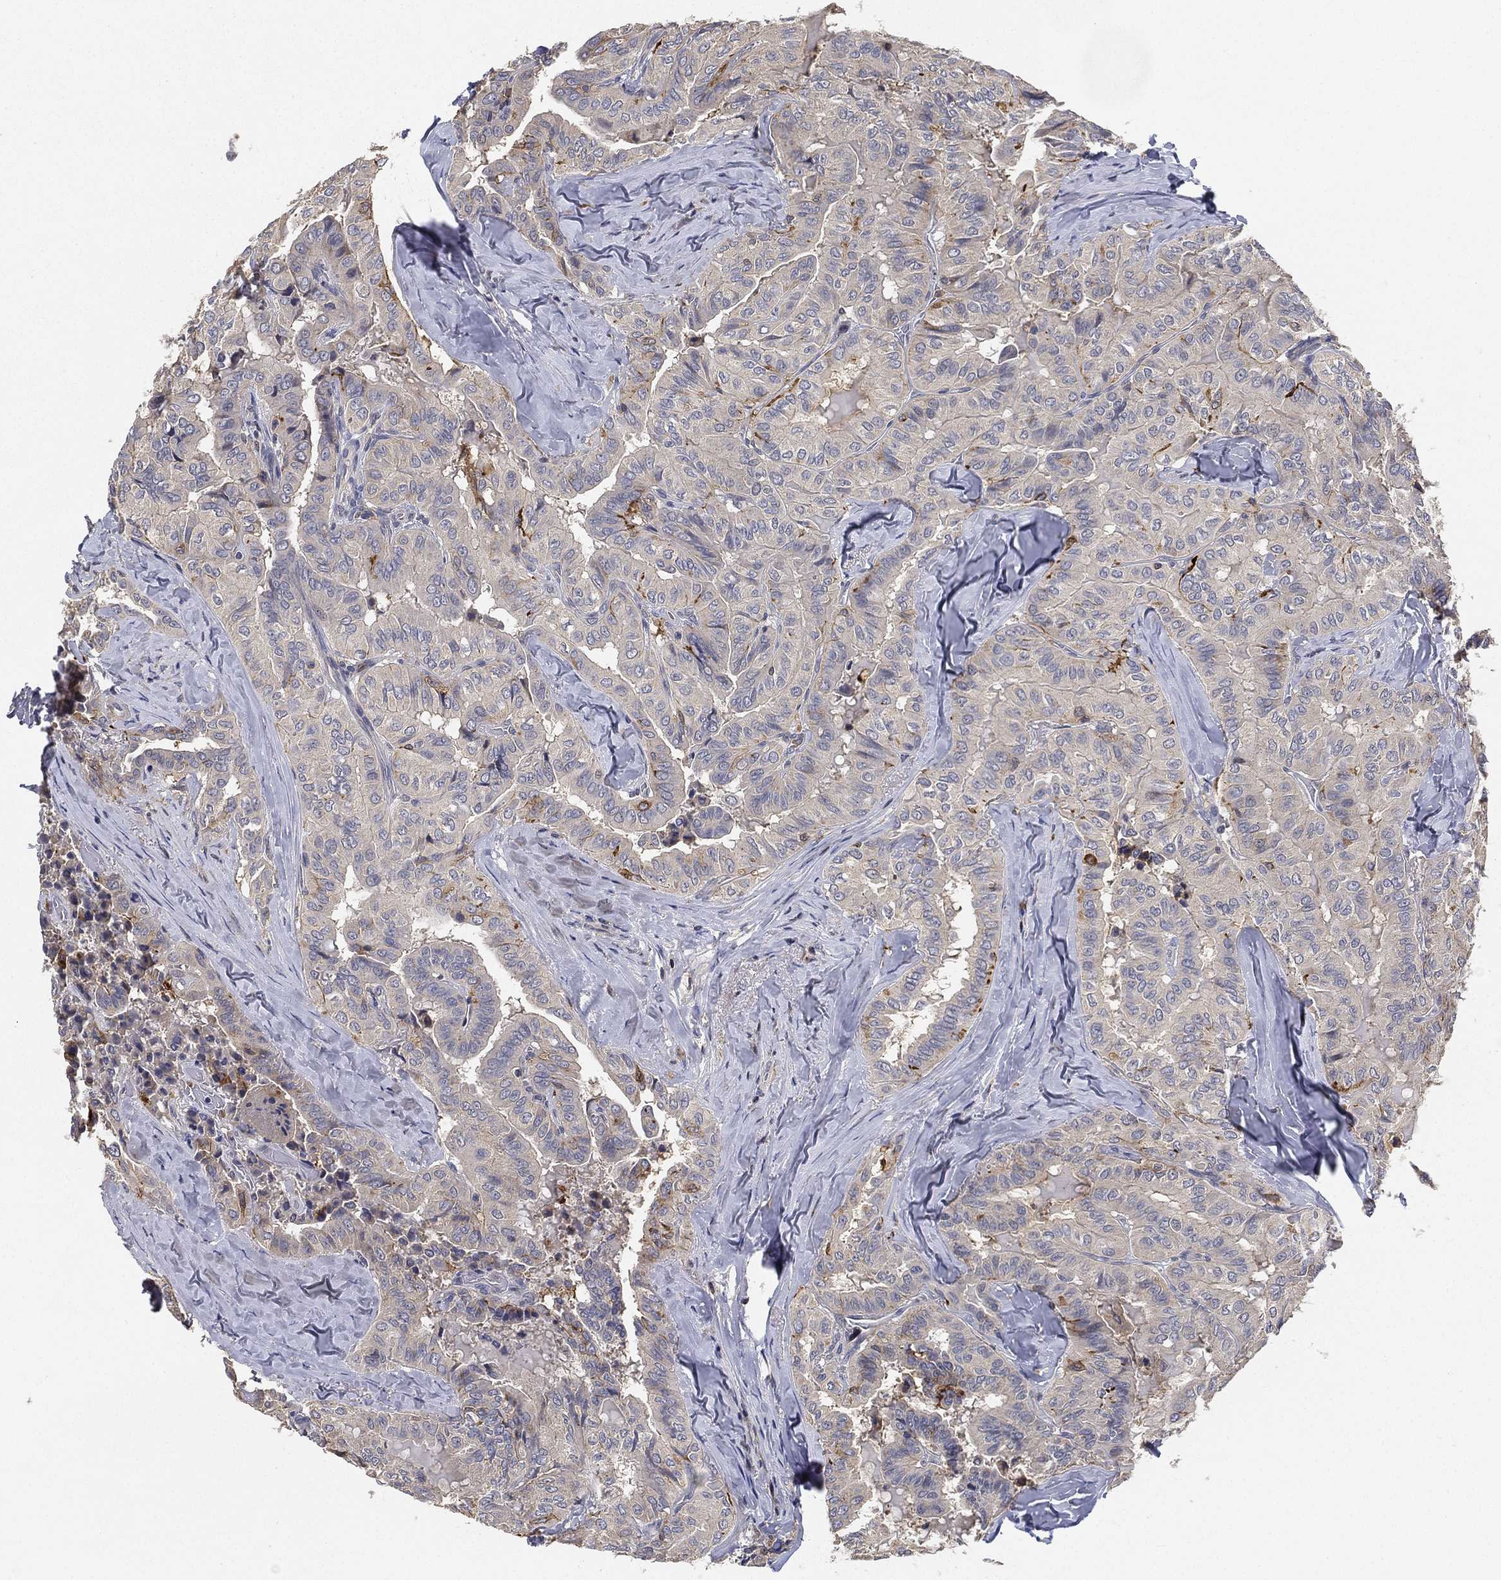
{"staining": {"intensity": "negative", "quantity": "none", "location": "none"}, "tissue": "thyroid cancer", "cell_type": "Tumor cells", "image_type": "cancer", "snomed": [{"axis": "morphology", "description": "Papillary adenocarcinoma, NOS"}, {"axis": "topography", "description": "Thyroid gland"}], "caption": "DAB immunohistochemical staining of papillary adenocarcinoma (thyroid) demonstrates no significant positivity in tumor cells.", "gene": "CFAP251", "patient": {"sex": "female", "age": 68}}